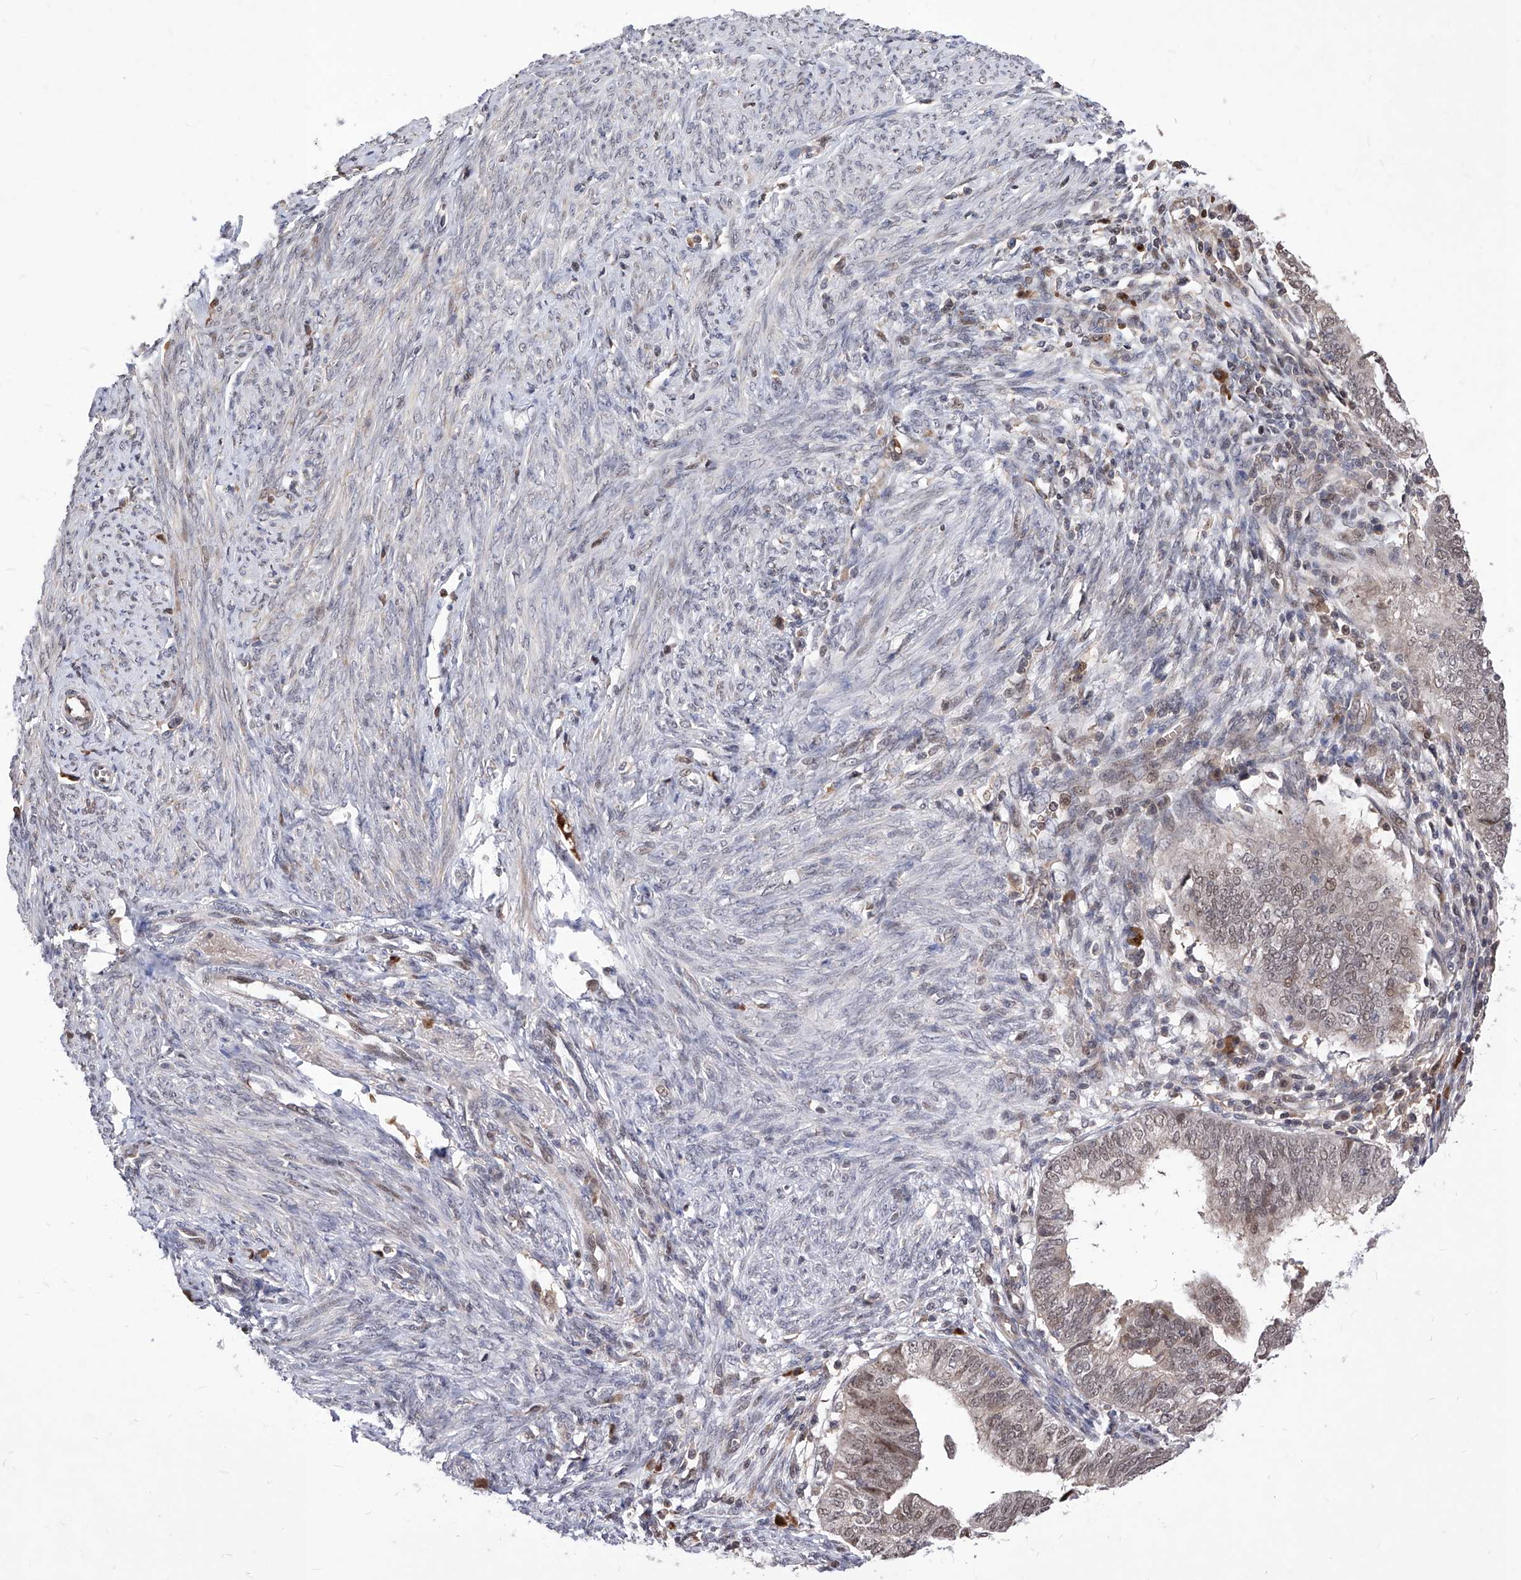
{"staining": {"intensity": "weak", "quantity": "25%-75%", "location": "nuclear"}, "tissue": "endometrial cancer", "cell_type": "Tumor cells", "image_type": "cancer", "snomed": [{"axis": "morphology", "description": "Adenocarcinoma, NOS"}, {"axis": "topography", "description": "Uterus"}], "caption": "Immunohistochemistry (IHC) (DAB (3,3'-diaminobenzidine)) staining of endometrial cancer shows weak nuclear protein expression in about 25%-75% of tumor cells.", "gene": "LGR4", "patient": {"sex": "female", "age": 77}}